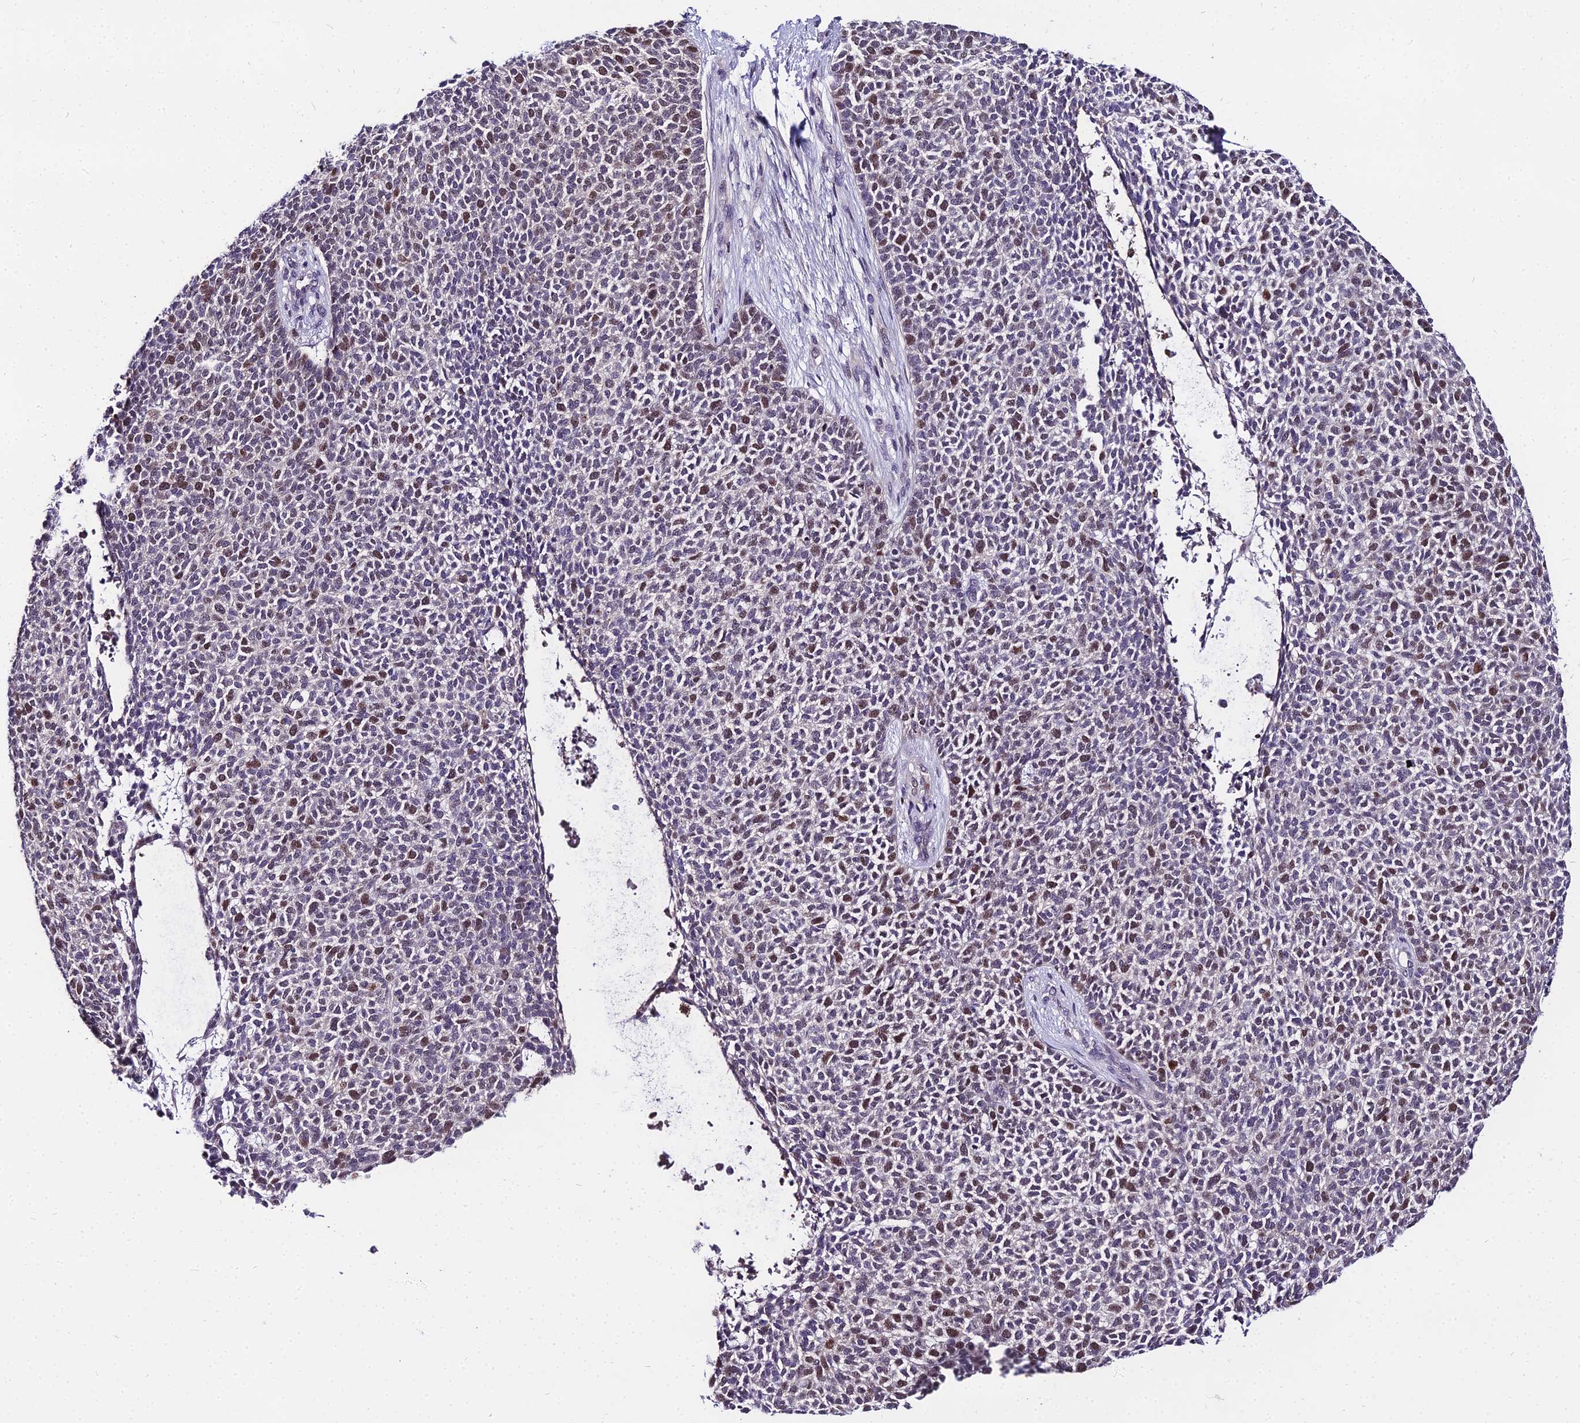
{"staining": {"intensity": "moderate", "quantity": "<25%", "location": "nuclear"}, "tissue": "skin cancer", "cell_type": "Tumor cells", "image_type": "cancer", "snomed": [{"axis": "morphology", "description": "Basal cell carcinoma"}, {"axis": "topography", "description": "Skin"}], "caption": "Immunohistochemistry (IHC) (DAB) staining of human basal cell carcinoma (skin) exhibits moderate nuclear protein staining in approximately <25% of tumor cells. (Brightfield microscopy of DAB IHC at high magnification).", "gene": "TRIML2", "patient": {"sex": "female", "age": 84}}